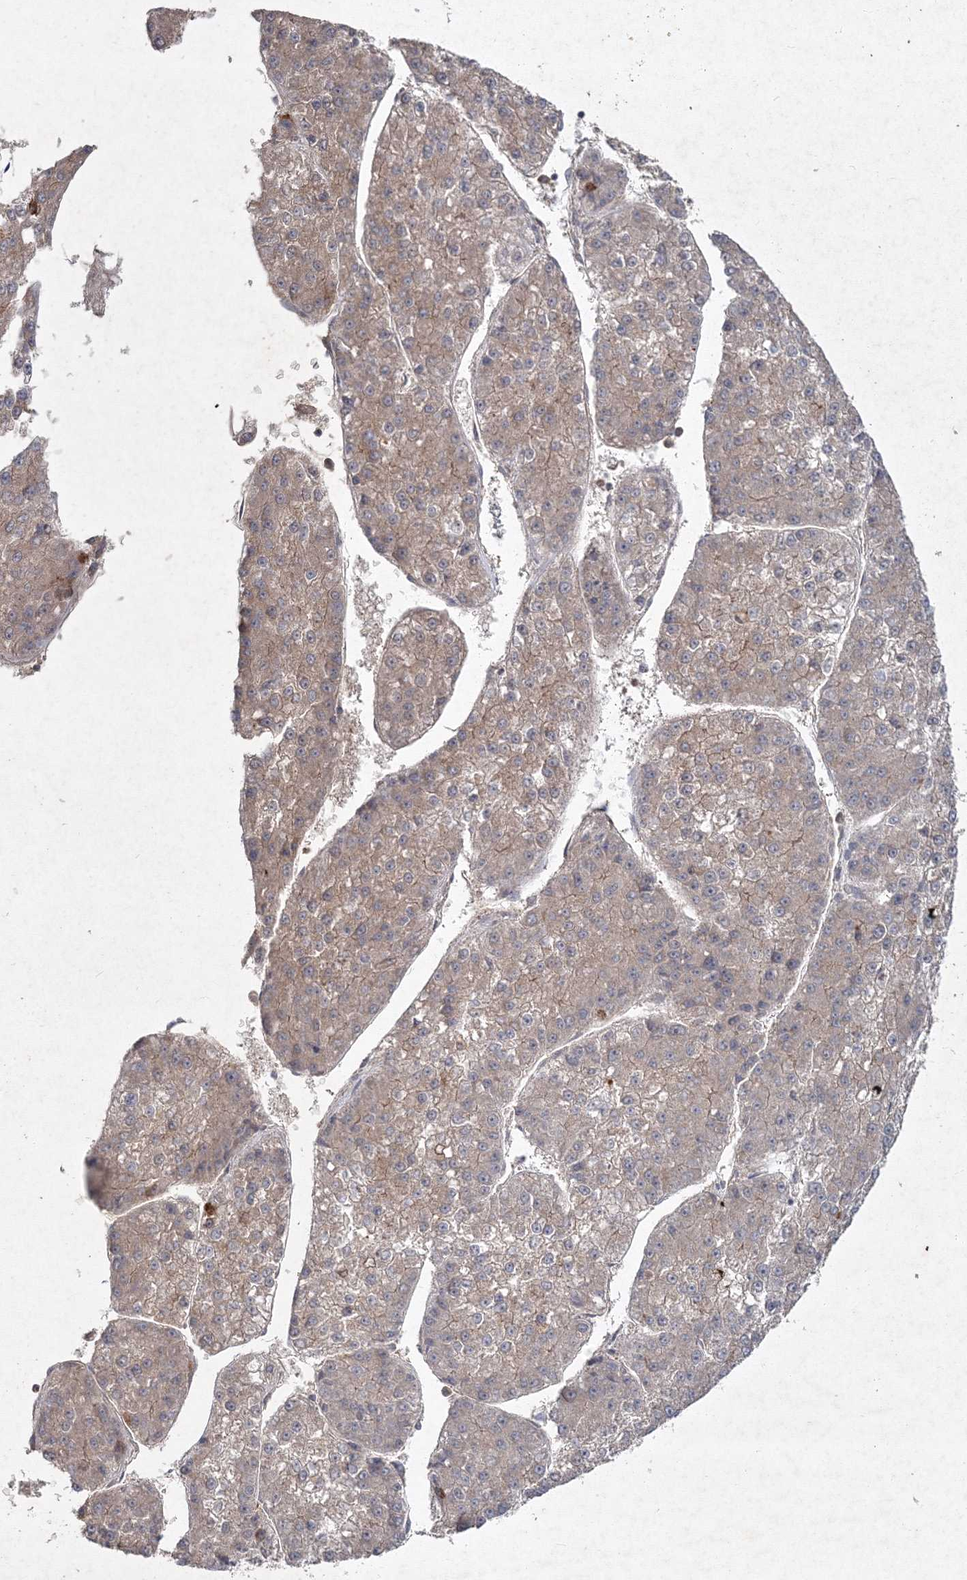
{"staining": {"intensity": "weak", "quantity": "25%-75%", "location": "cytoplasmic/membranous"}, "tissue": "liver cancer", "cell_type": "Tumor cells", "image_type": "cancer", "snomed": [{"axis": "morphology", "description": "Carcinoma, Hepatocellular, NOS"}, {"axis": "topography", "description": "Liver"}], "caption": "This is a histology image of immunohistochemistry staining of liver cancer (hepatocellular carcinoma), which shows weak expression in the cytoplasmic/membranous of tumor cells.", "gene": "SPRY1", "patient": {"sex": "female", "age": 73}}